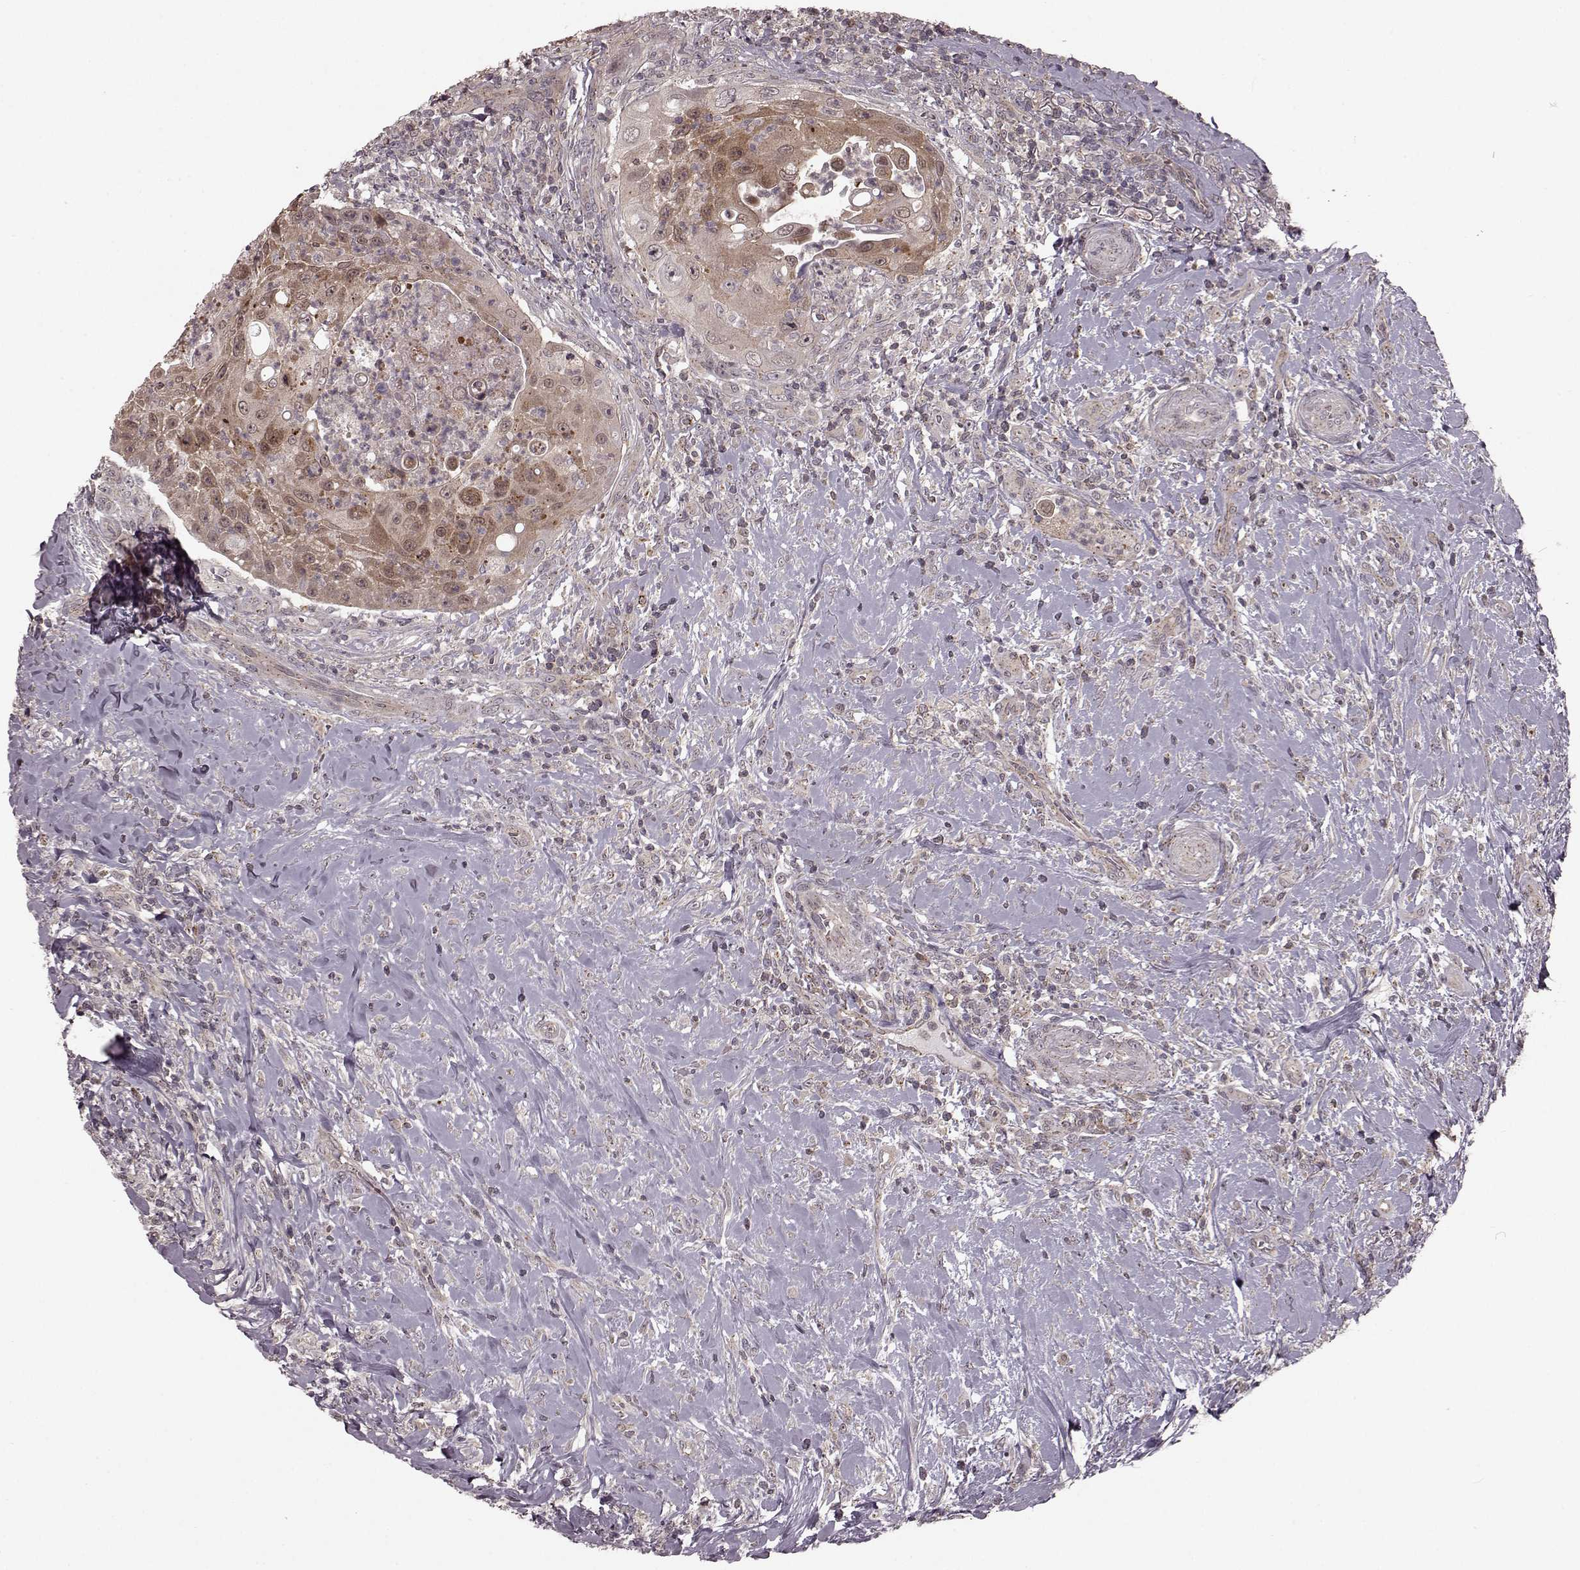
{"staining": {"intensity": "weak", "quantity": "25%-75%", "location": "cytoplasmic/membranous"}, "tissue": "head and neck cancer", "cell_type": "Tumor cells", "image_type": "cancer", "snomed": [{"axis": "morphology", "description": "Squamous cell carcinoma, NOS"}, {"axis": "topography", "description": "Head-Neck"}], "caption": "Head and neck cancer stained for a protein reveals weak cytoplasmic/membranous positivity in tumor cells.", "gene": "GSS", "patient": {"sex": "male", "age": 69}}